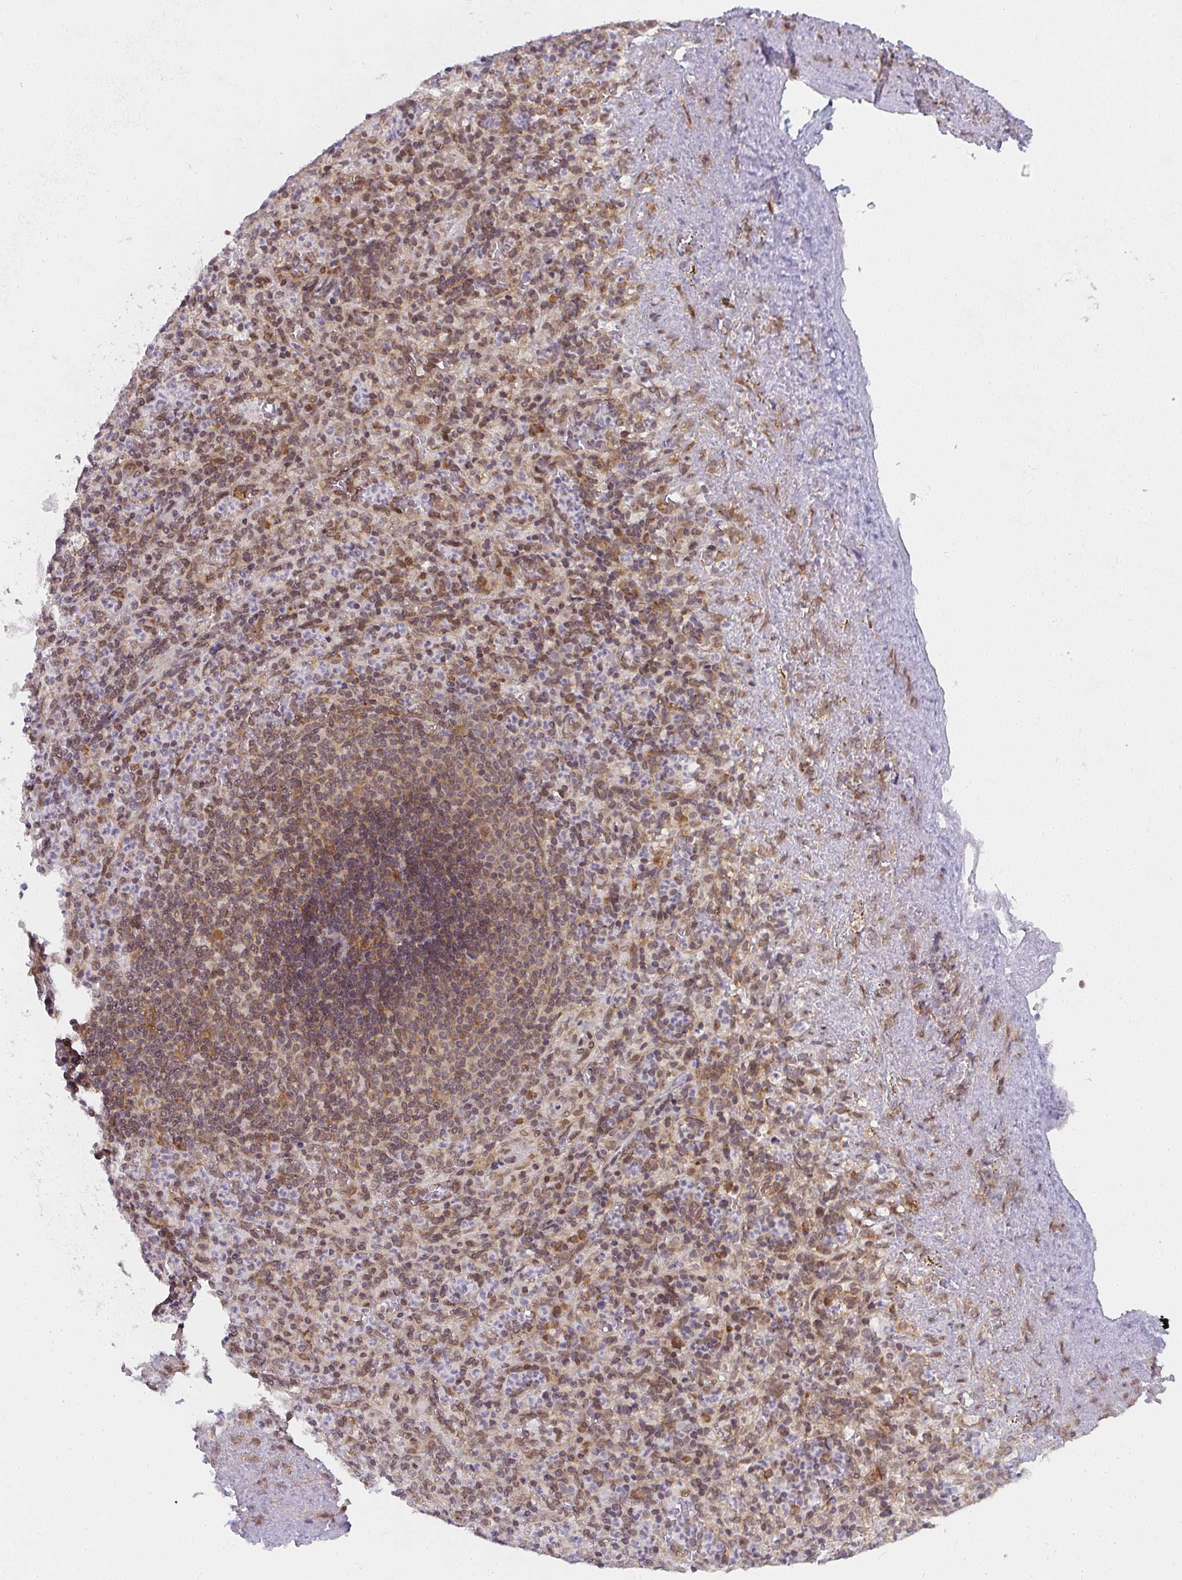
{"staining": {"intensity": "moderate", "quantity": "<25%", "location": "cytoplasmic/membranous,nuclear"}, "tissue": "spleen", "cell_type": "Cells in red pulp", "image_type": "normal", "snomed": [{"axis": "morphology", "description": "Normal tissue, NOS"}, {"axis": "topography", "description": "Spleen"}], "caption": "Immunohistochemistry of normal human spleen demonstrates low levels of moderate cytoplasmic/membranous,nuclear expression in about <25% of cells in red pulp.", "gene": "SYNCRIP", "patient": {"sex": "female", "age": 74}}